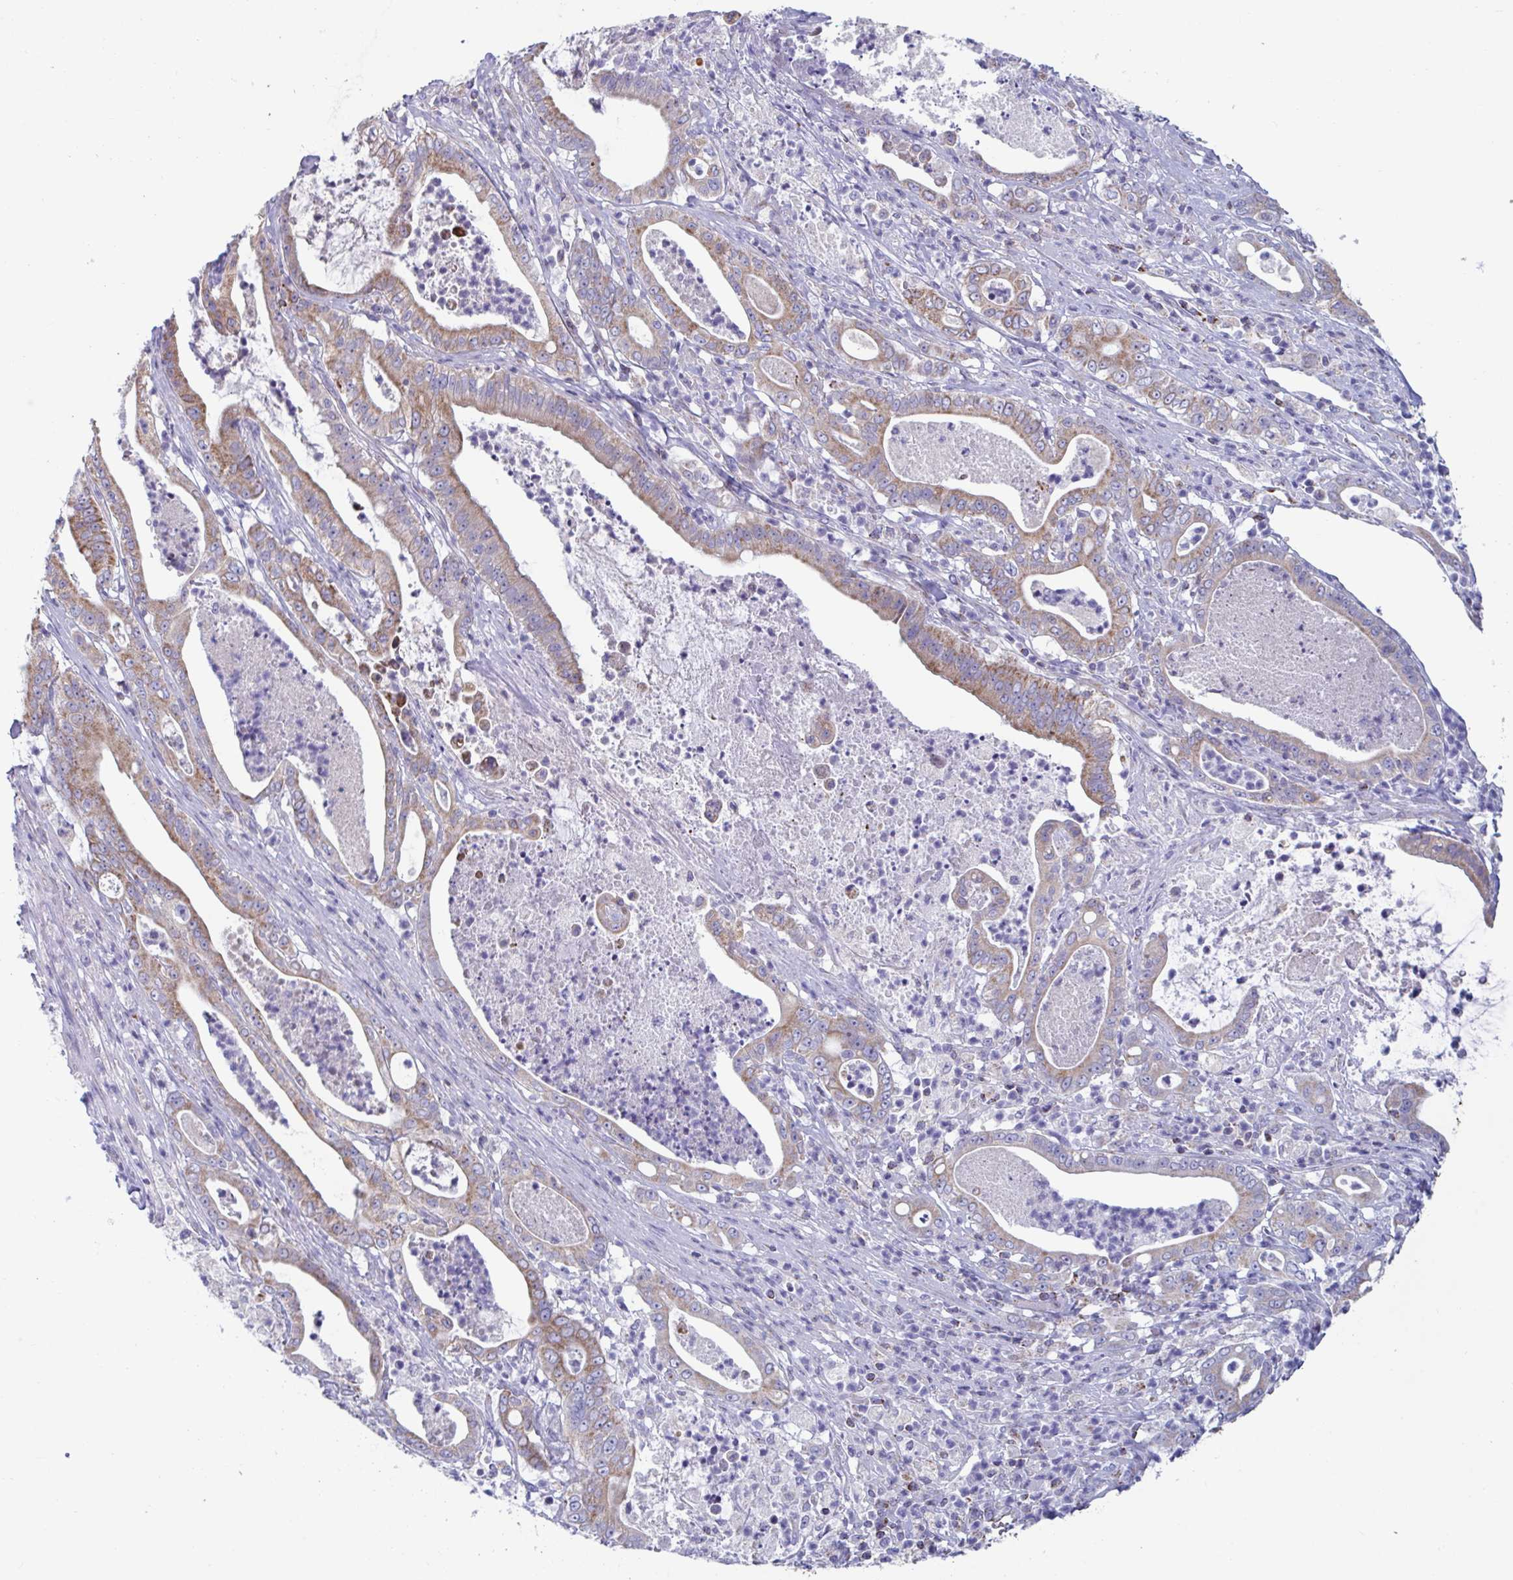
{"staining": {"intensity": "moderate", "quantity": ">75%", "location": "cytoplasmic/membranous"}, "tissue": "pancreatic cancer", "cell_type": "Tumor cells", "image_type": "cancer", "snomed": [{"axis": "morphology", "description": "Adenocarcinoma, NOS"}, {"axis": "topography", "description": "Pancreas"}], "caption": "Protein staining of pancreatic cancer (adenocarcinoma) tissue reveals moderate cytoplasmic/membranous staining in approximately >75% of tumor cells.", "gene": "BCAT2", "patient": {"sex": "male", "age": 71}}